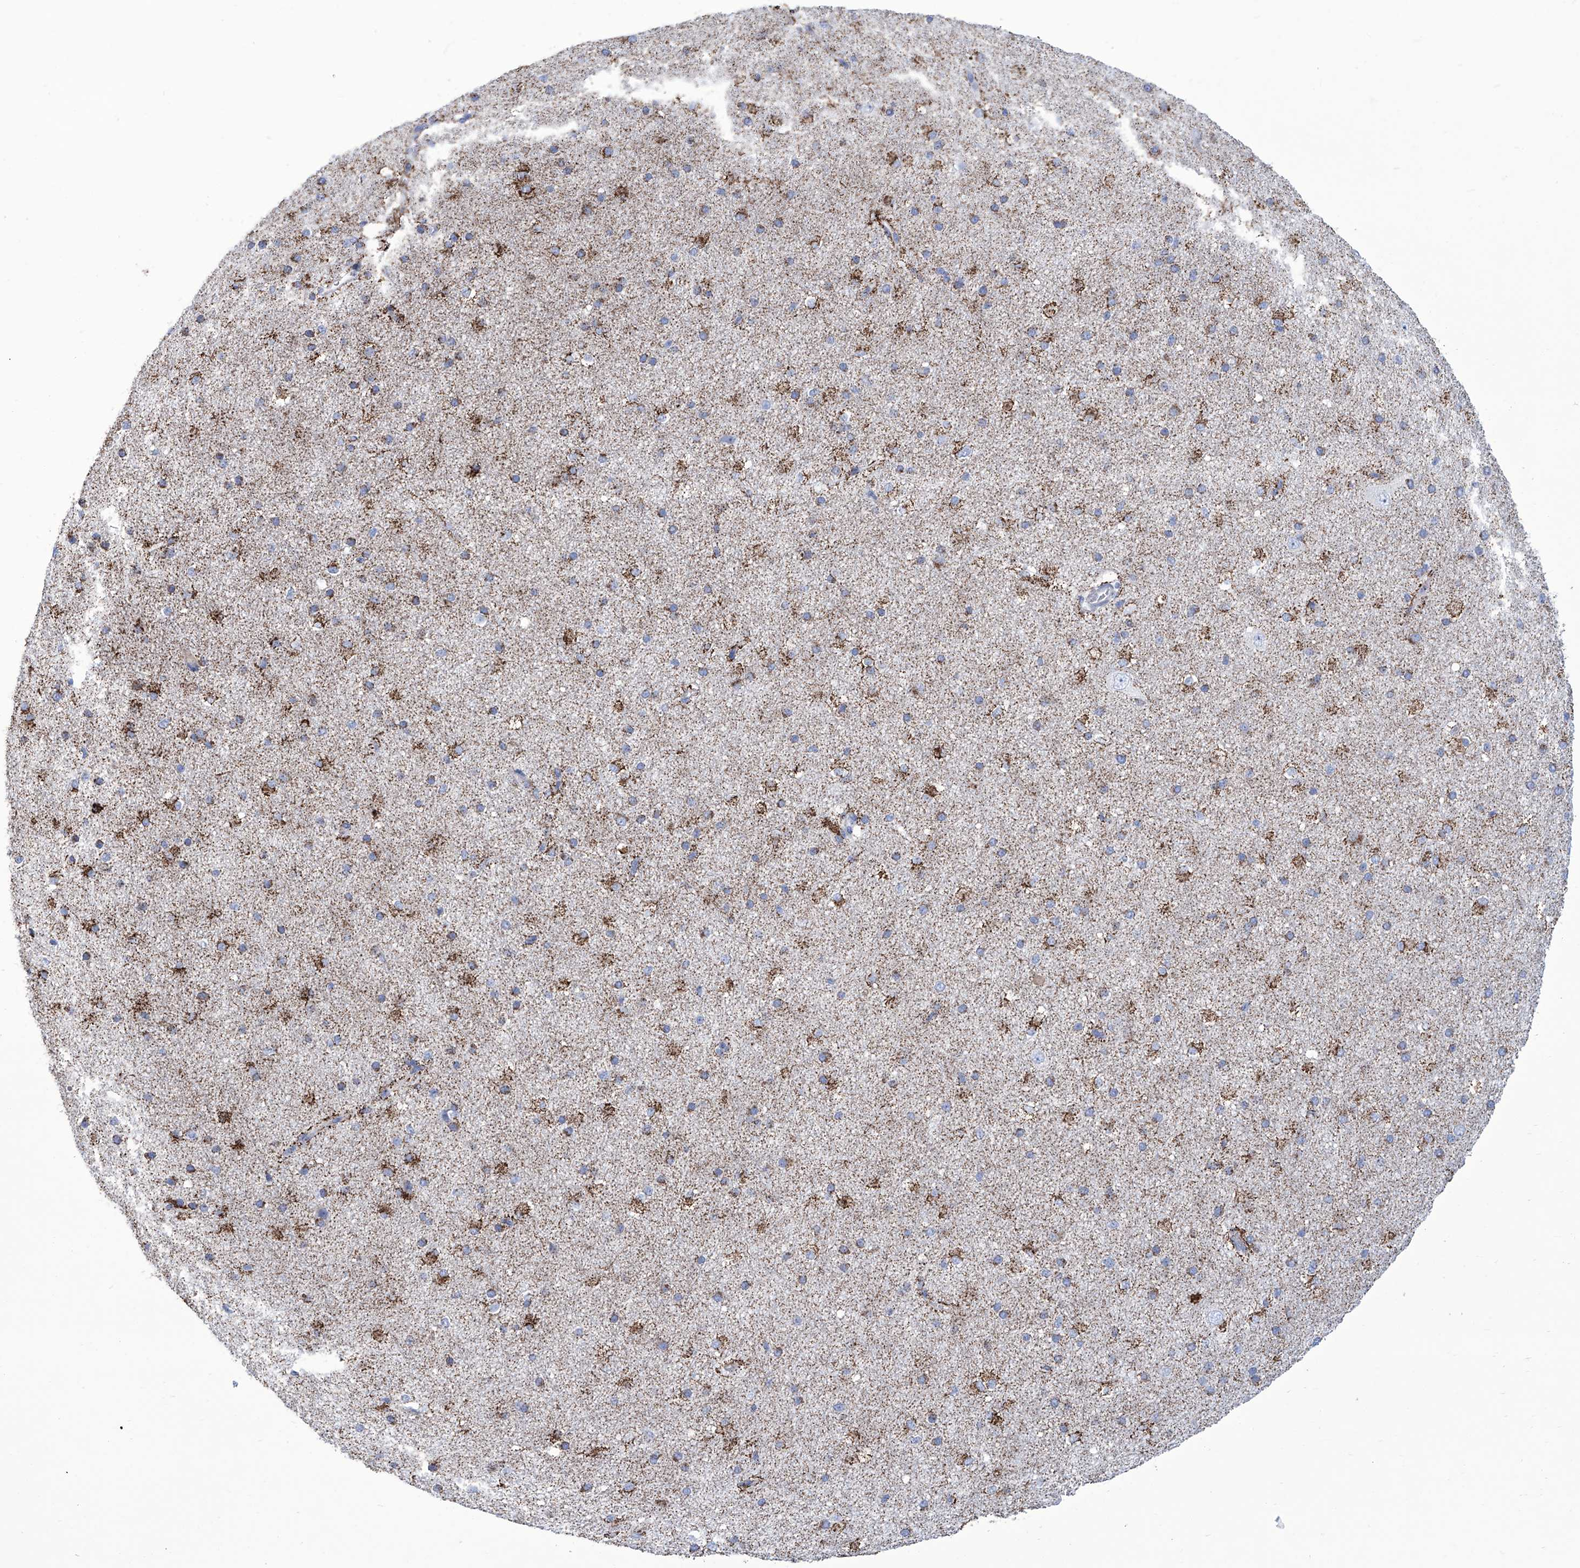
{"staining": {"intensity": "moderate", "quantity": "25%-75%", "location": "cytoplasmic/membranous"}, "tissue": "cerebral cortex", "cell_type": "Endothelial cells", "image_type": "normal", "snomed": [{"axis": "morphology", "description": "Normal tissue, NOS"}, {"axis": "morphology", "description": "Developmental malformation"}, {"axis": "topography", "description": "Cerebral cortex"}], "caption": "Immunohistochemistry (IHC) photomicrograph of normal cerebral cortex stained for a protein (brown), which shows medium levels of moderate cytoplasmic/membranous positivity in about 25%-75% of endothelial cells.", "gene": "ALDH6A1", "patient": {"sex": "female", "age": 30}}